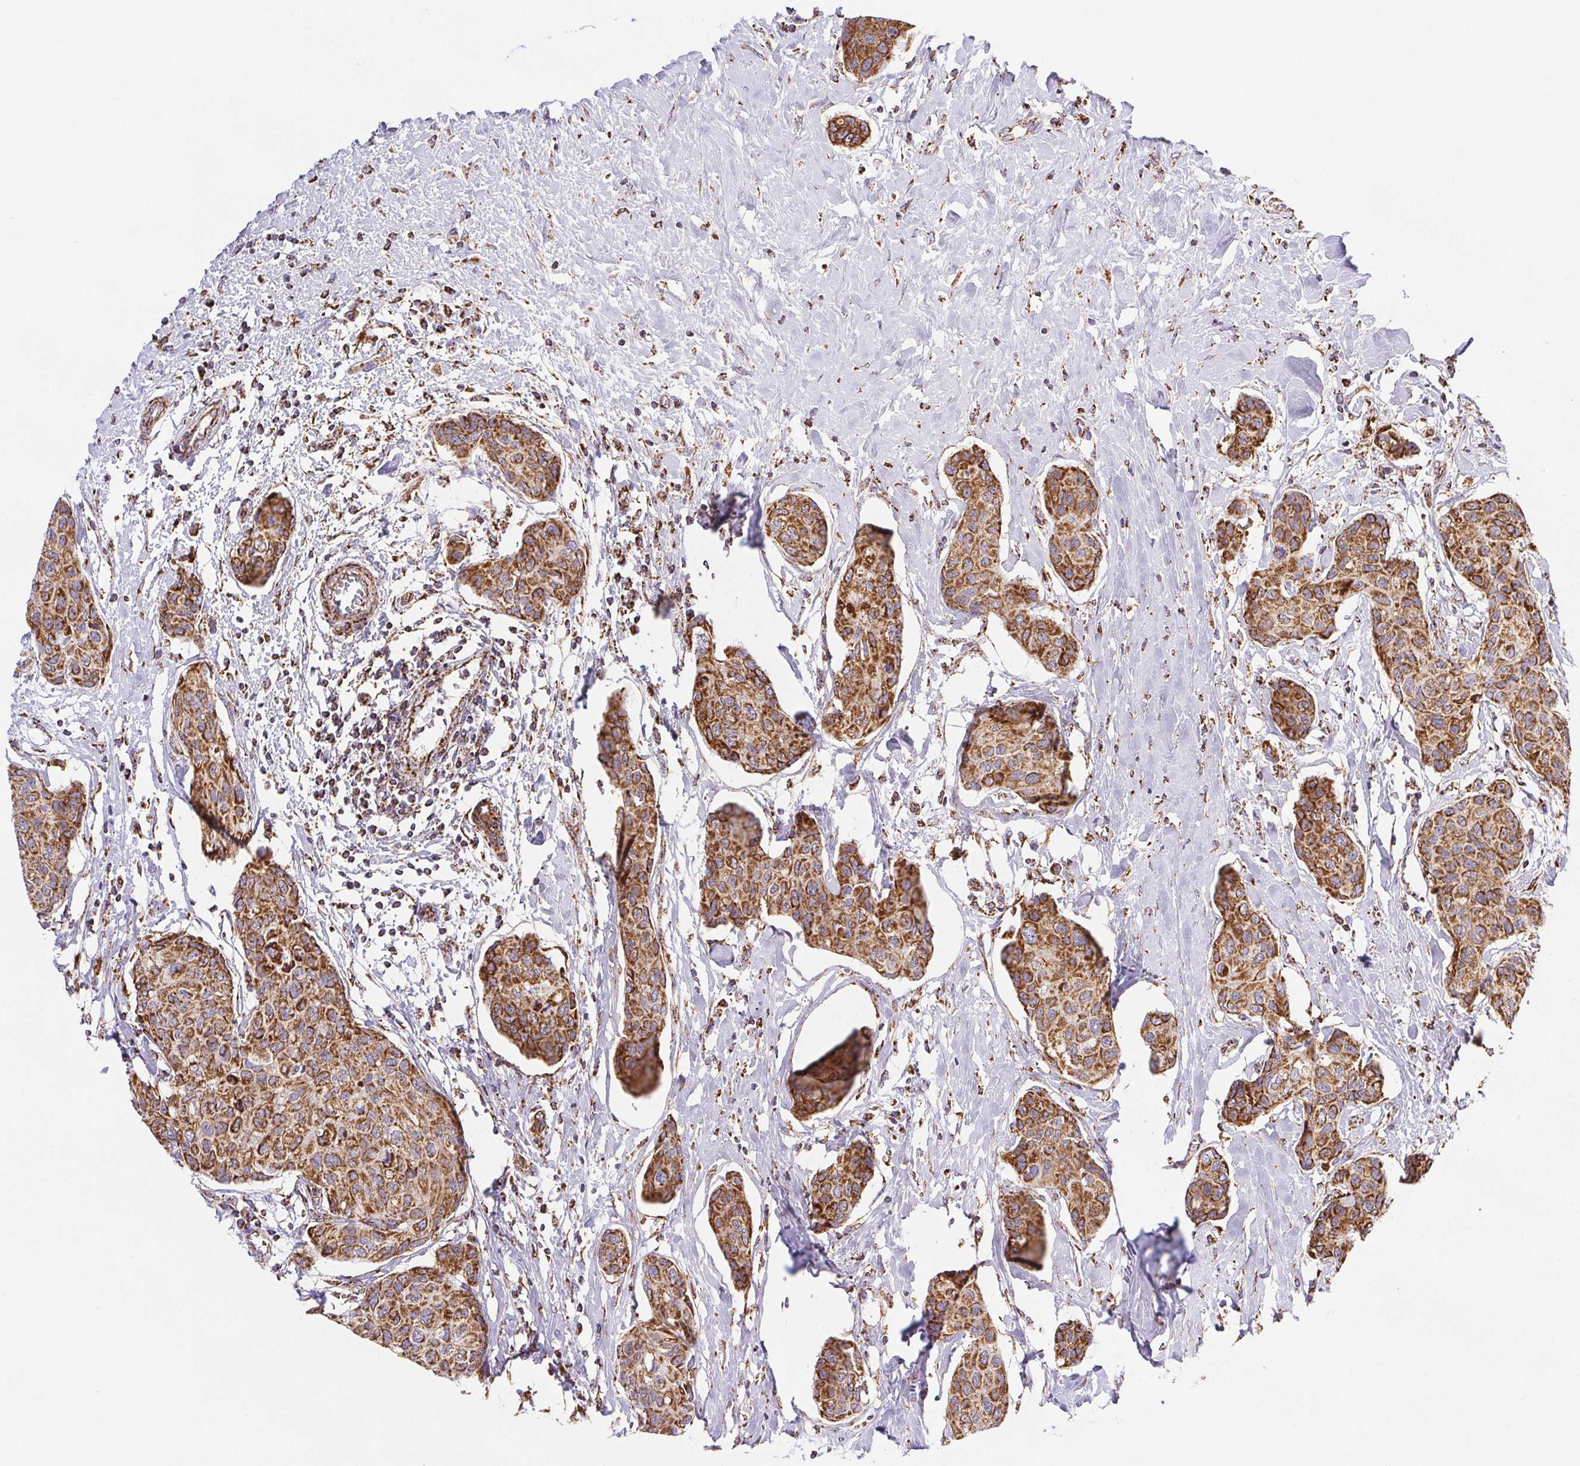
{"staining": {"intensity": "strong", "quantity": ">75%", "location": "cytoplasmic/membranous"}, "tissue": "breast cancer", "cell_type": "Tumor cells", "image_type": "cancer", "snomed": [{"axis": "morphology", "description": "Duct carcinoma"}, {"axis": "topography", "description": "Breast"}], "caption": "IHC (DAB (3,3'-diaminobenzidine)) staining of human breast infiltrating ductal carcinoma displays strong cytoplasmic/membranous protein staining in about >75% of tumor cells.", "gene": "NIPSNAP2", "patient": {"sex": "female", "age": 80}}